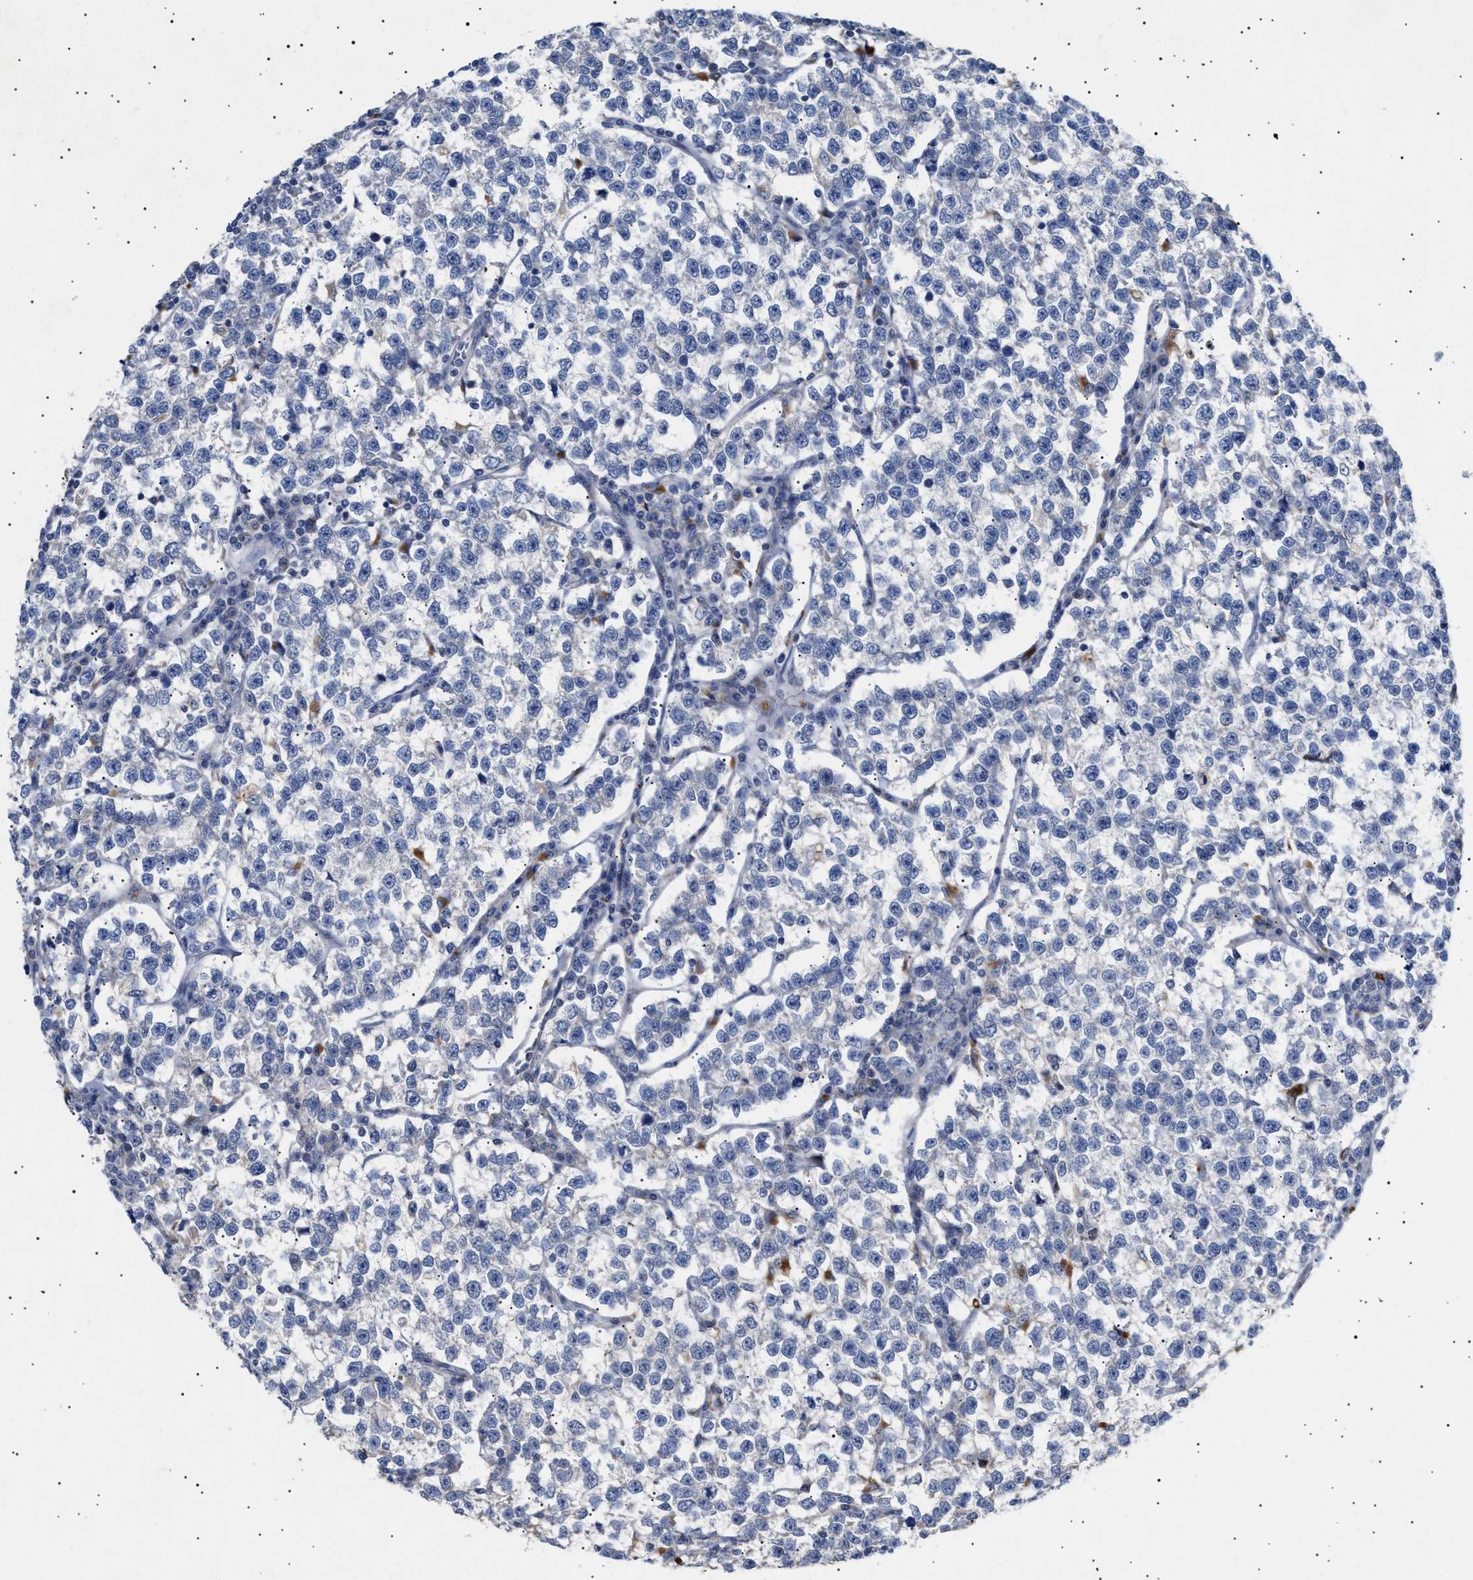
{"staining": {"intensity": "negative", "quantity": "none", "location": "none"}, "tissue": "testis cancer", "cell_type": "Tumor cells", "image_type": "cancer", "snomed": [{"axis": "morphology", "description": "Normal tissue, NOS"}, {"axis": "morphology", "description": "Seminoma, NOS"}, {"axis": "topography", "description": "Testis"}], "caption": "A high-resolution image shows immunohistochemistry (IHC) staining of testis cancer, which shows no significant positivity in tumor cells.", "gene": "SIRT5", "patient": {"sex": "male", "age": 43}}